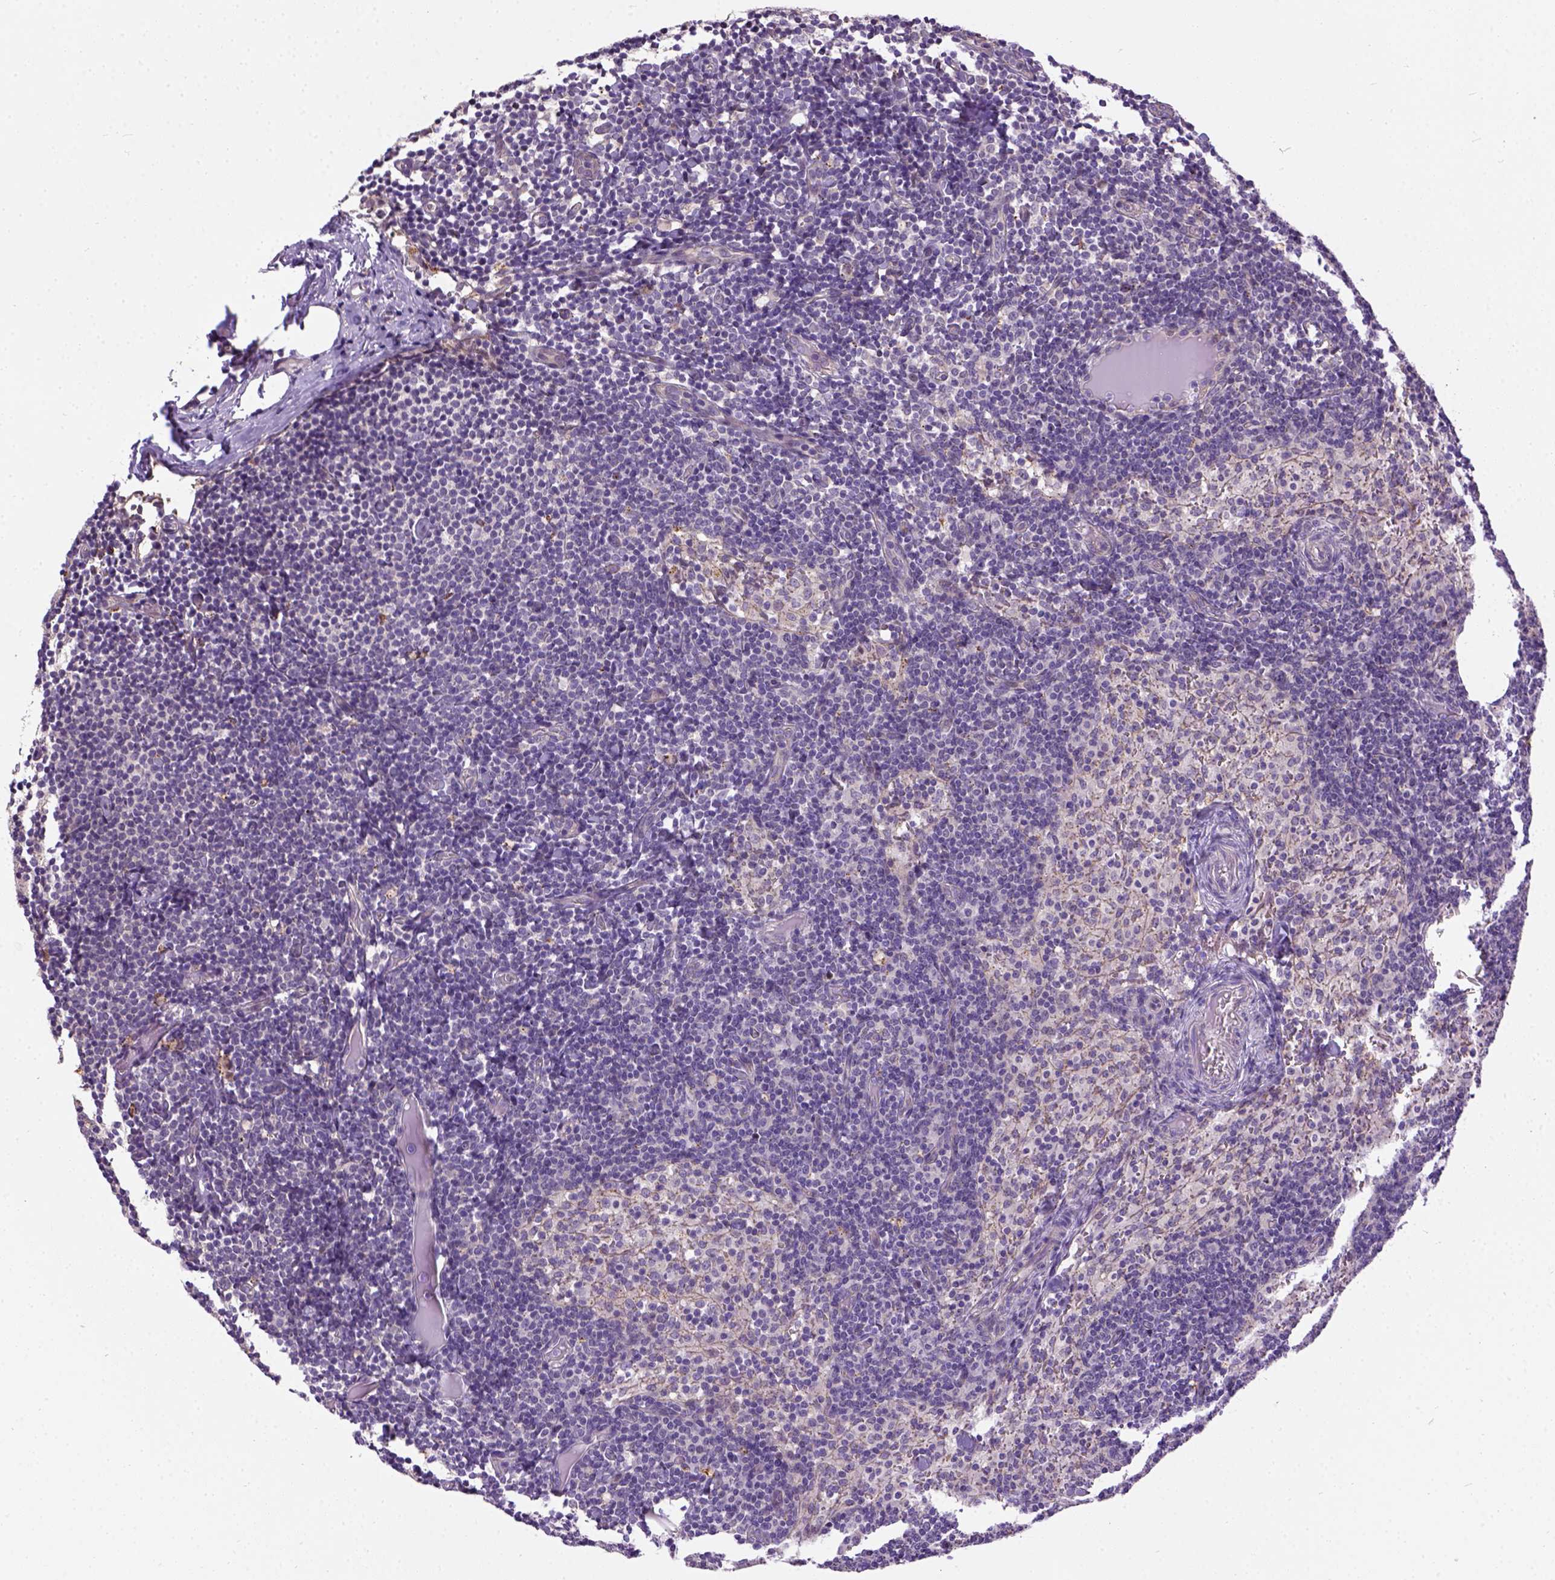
{"staining": {"intensity": "weak", "quantity": "<25%", "location": "cytoplasmic/membranous,nuclear"}, "tissue": "lymph node", "cell_type": "Non-germinal center cells", "image_type": "normal", "snomed": [{"axis": "morphology", "description": "Normal tissue, NOS"}, {"axis": "topography", "description": "Lymph node"}], "caption": "This is a photomicrograph of immunohistochemistry (IHC) staining of normal lymph node, which shows no expression in non-germinal center cells. The staining was performed using DAB to visualize the protein expression in brown, while the nuclei were stained in blue with hematoxylin (Magnification: 20x).", "gene": "KAZN", "patient": {"sex": "female", "age": 41}}